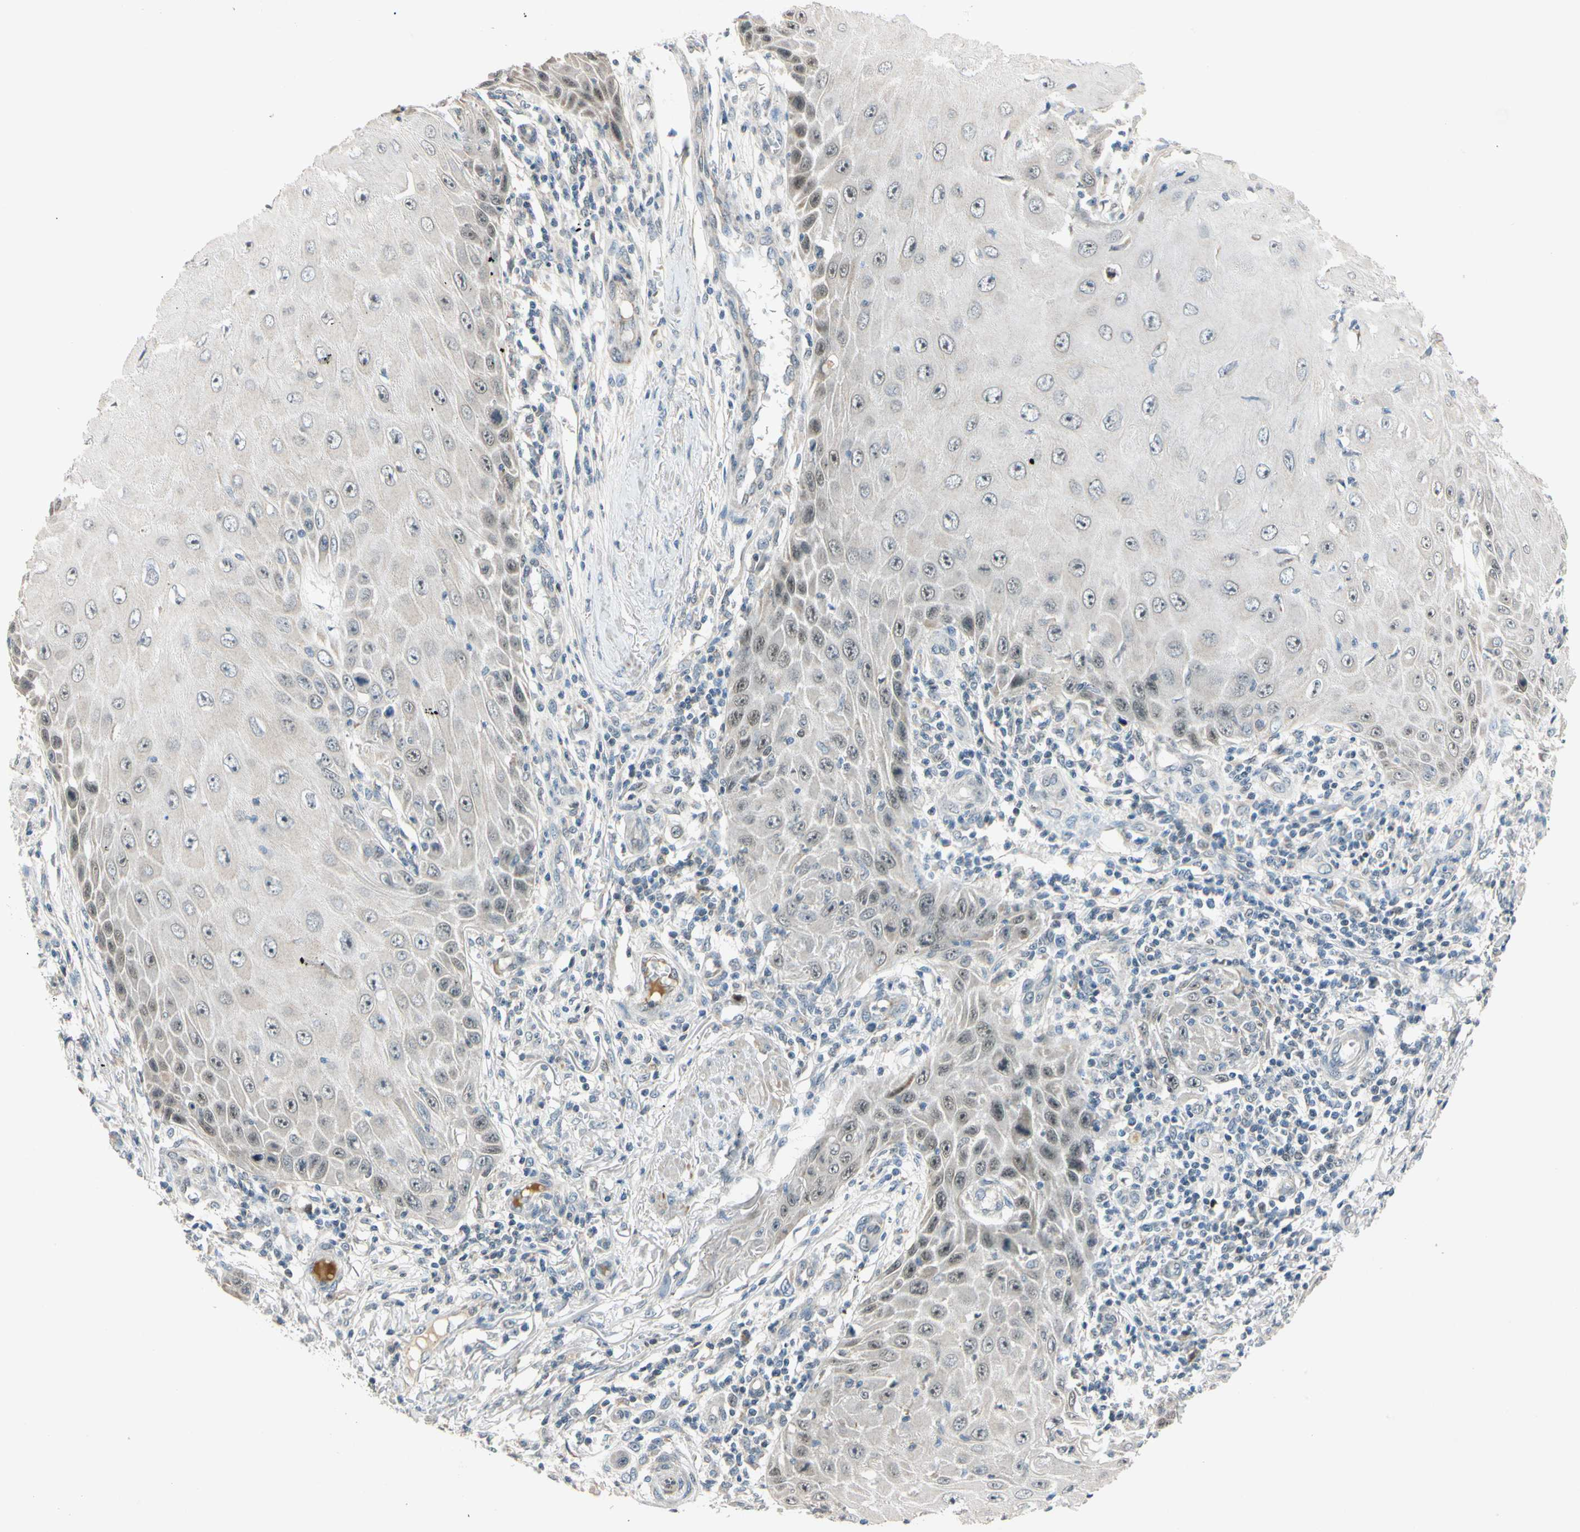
{"staining": {"intensity": "moderate", "quantity": "<25%", "location": "nuclear"}, "tissue": "skin cancer", "cell_type": "Tumor cells", "image_type": "cancer", "snomed": [{"axis": "morphology", "description": "Squamous cell carcinoma, NOS"}, {"axis": "topography", "description": "Skin"}], "caption": "Skin squamous cell carcinoma stained with DAB (3,3'-diaminobenzidine) immunohistochemistry (IHC) displays low levels of moderate nuclear expression in approximately <25% of tumor cells.", "gene": "RIOX2", "patient": {"sex": "female", "age": 73}}